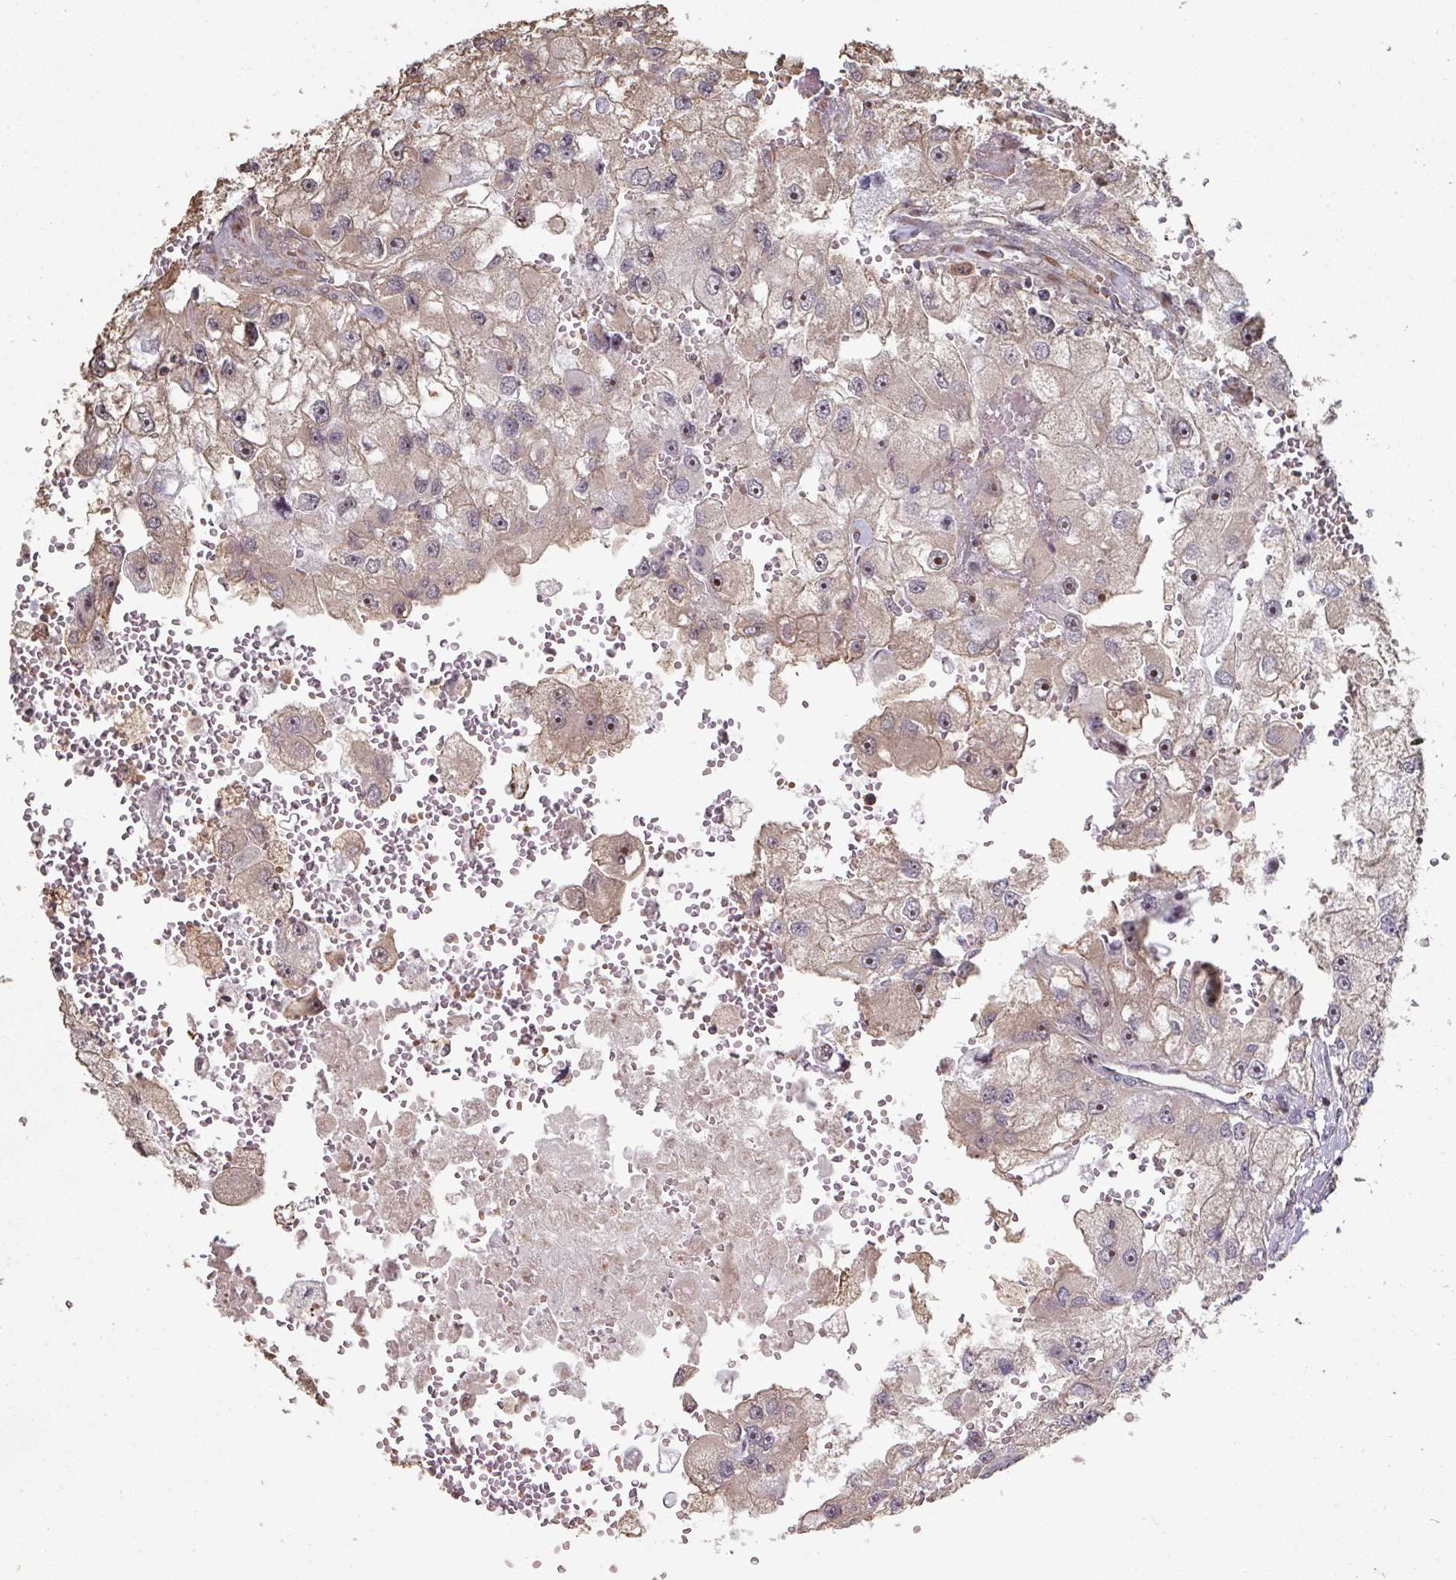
{"staining": {"intensity": "weak", "quantity": "<25%", "location": "cytoplasmic/membranous"}, "tissue": "renal cancer", "cell_type": "Tumor cells", "image_type": "cancer", "snomed": [{"axis": "morphology", "description": "Adenocarcinoma, NOS"}, {"axis": "topography", "description": "Kidney"}], "caption": "There is no significant staining in tumor cells of renal adenocarcinoma. The staining was performed using DAB (3,3'-diaminobenzidine) to visualize the protein expression in brown, while the nuclei were stained in blue with hematoxylin (Magnification: 20x).", "gene": "CA7", "patient": {"sex": "male", "age": 63}}